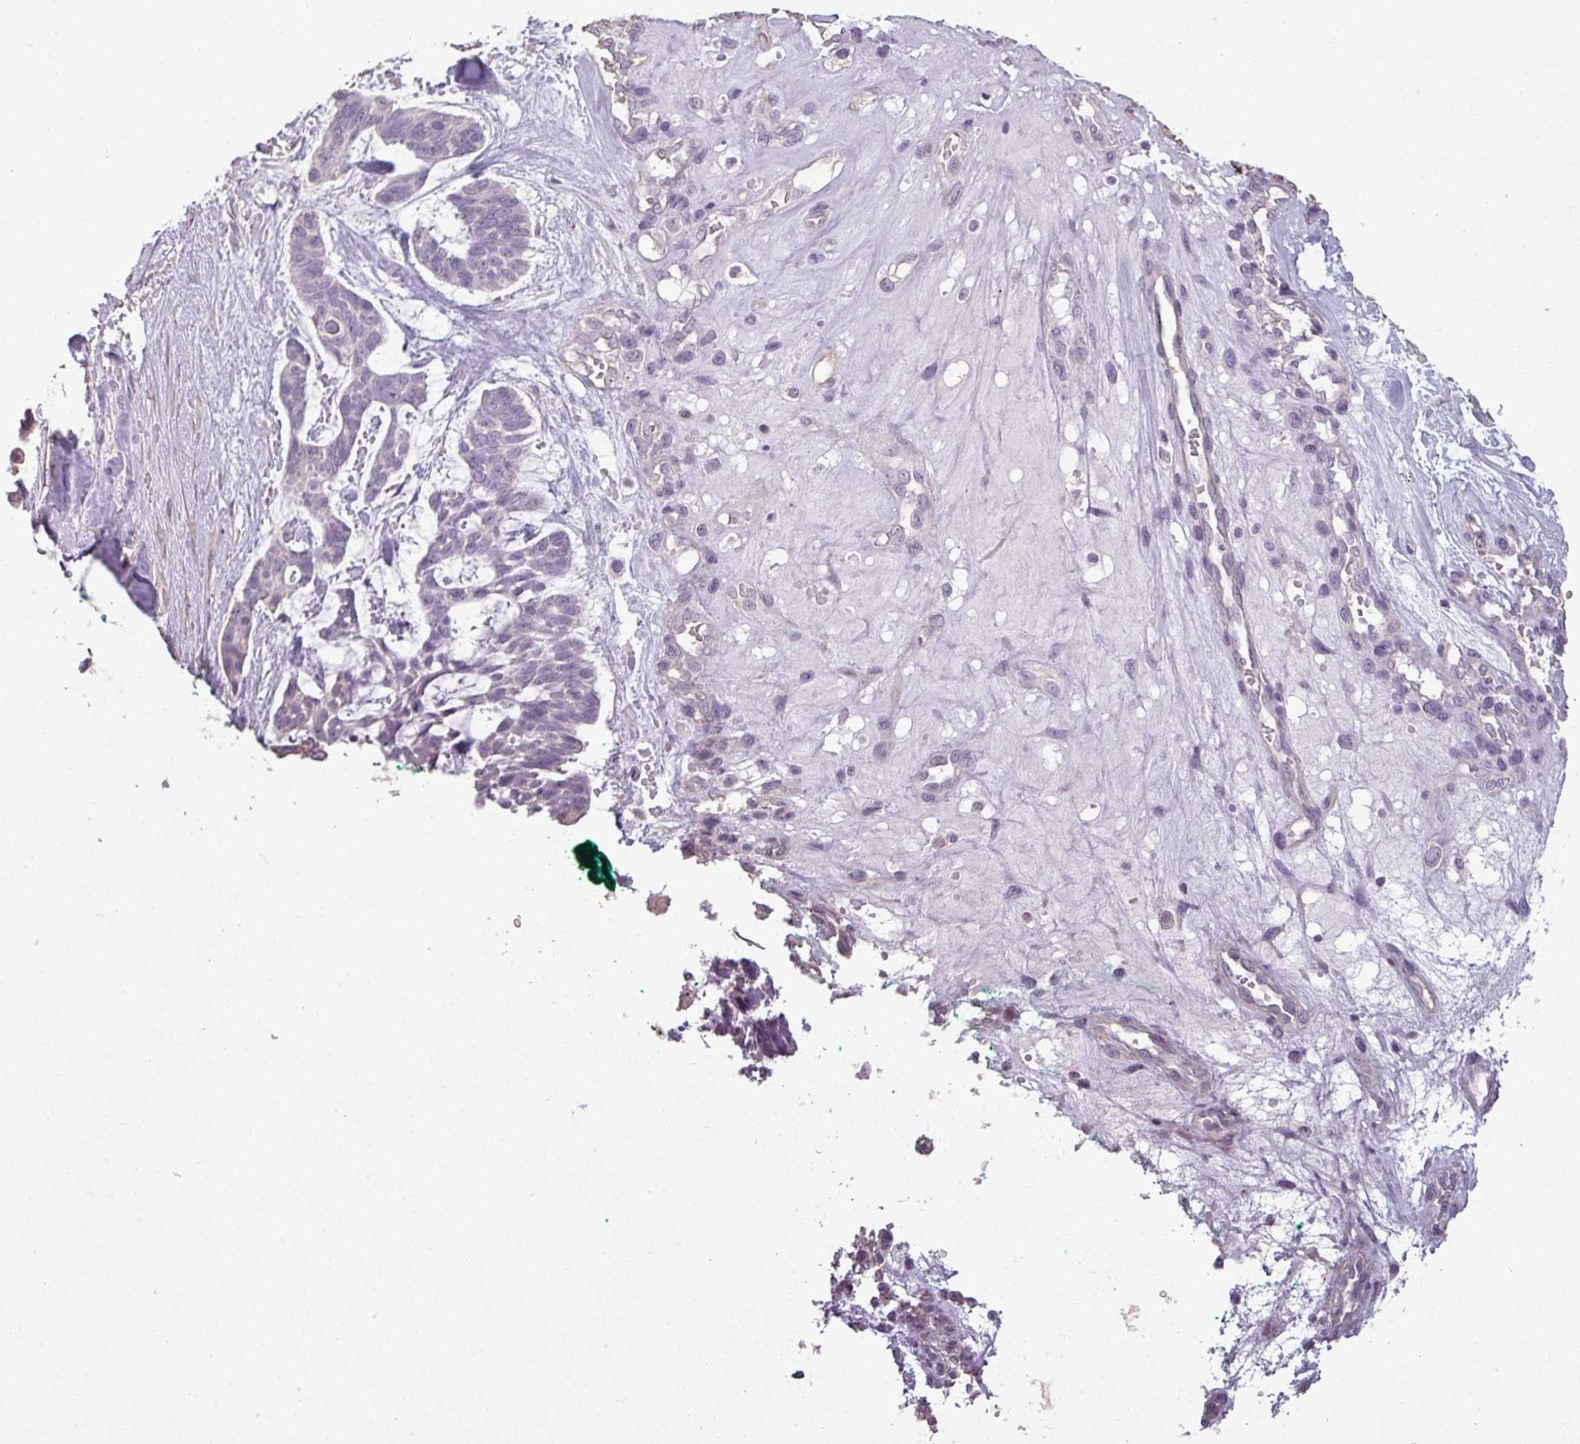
{"staining": {"intensity": "negative", "quantity": "none", "location": "none"}, "tissue": "skin cancer", "cell_type": "Tumor cells", "image_type": "cancer", "snomed": [{"axis": "morphology", "description": "Basal cell carcinoma"}, {"axis": "topography", "description": "Skin"}], "caption": "Immunohistochemistry (IHC) histopathology image of human skin cancer (basal cell carcinoma) stained for a protein (brown), which exhibits no positivity in tumor cells.", "gene": "LY9", "patient": {"sex": "male", "age": 88}}